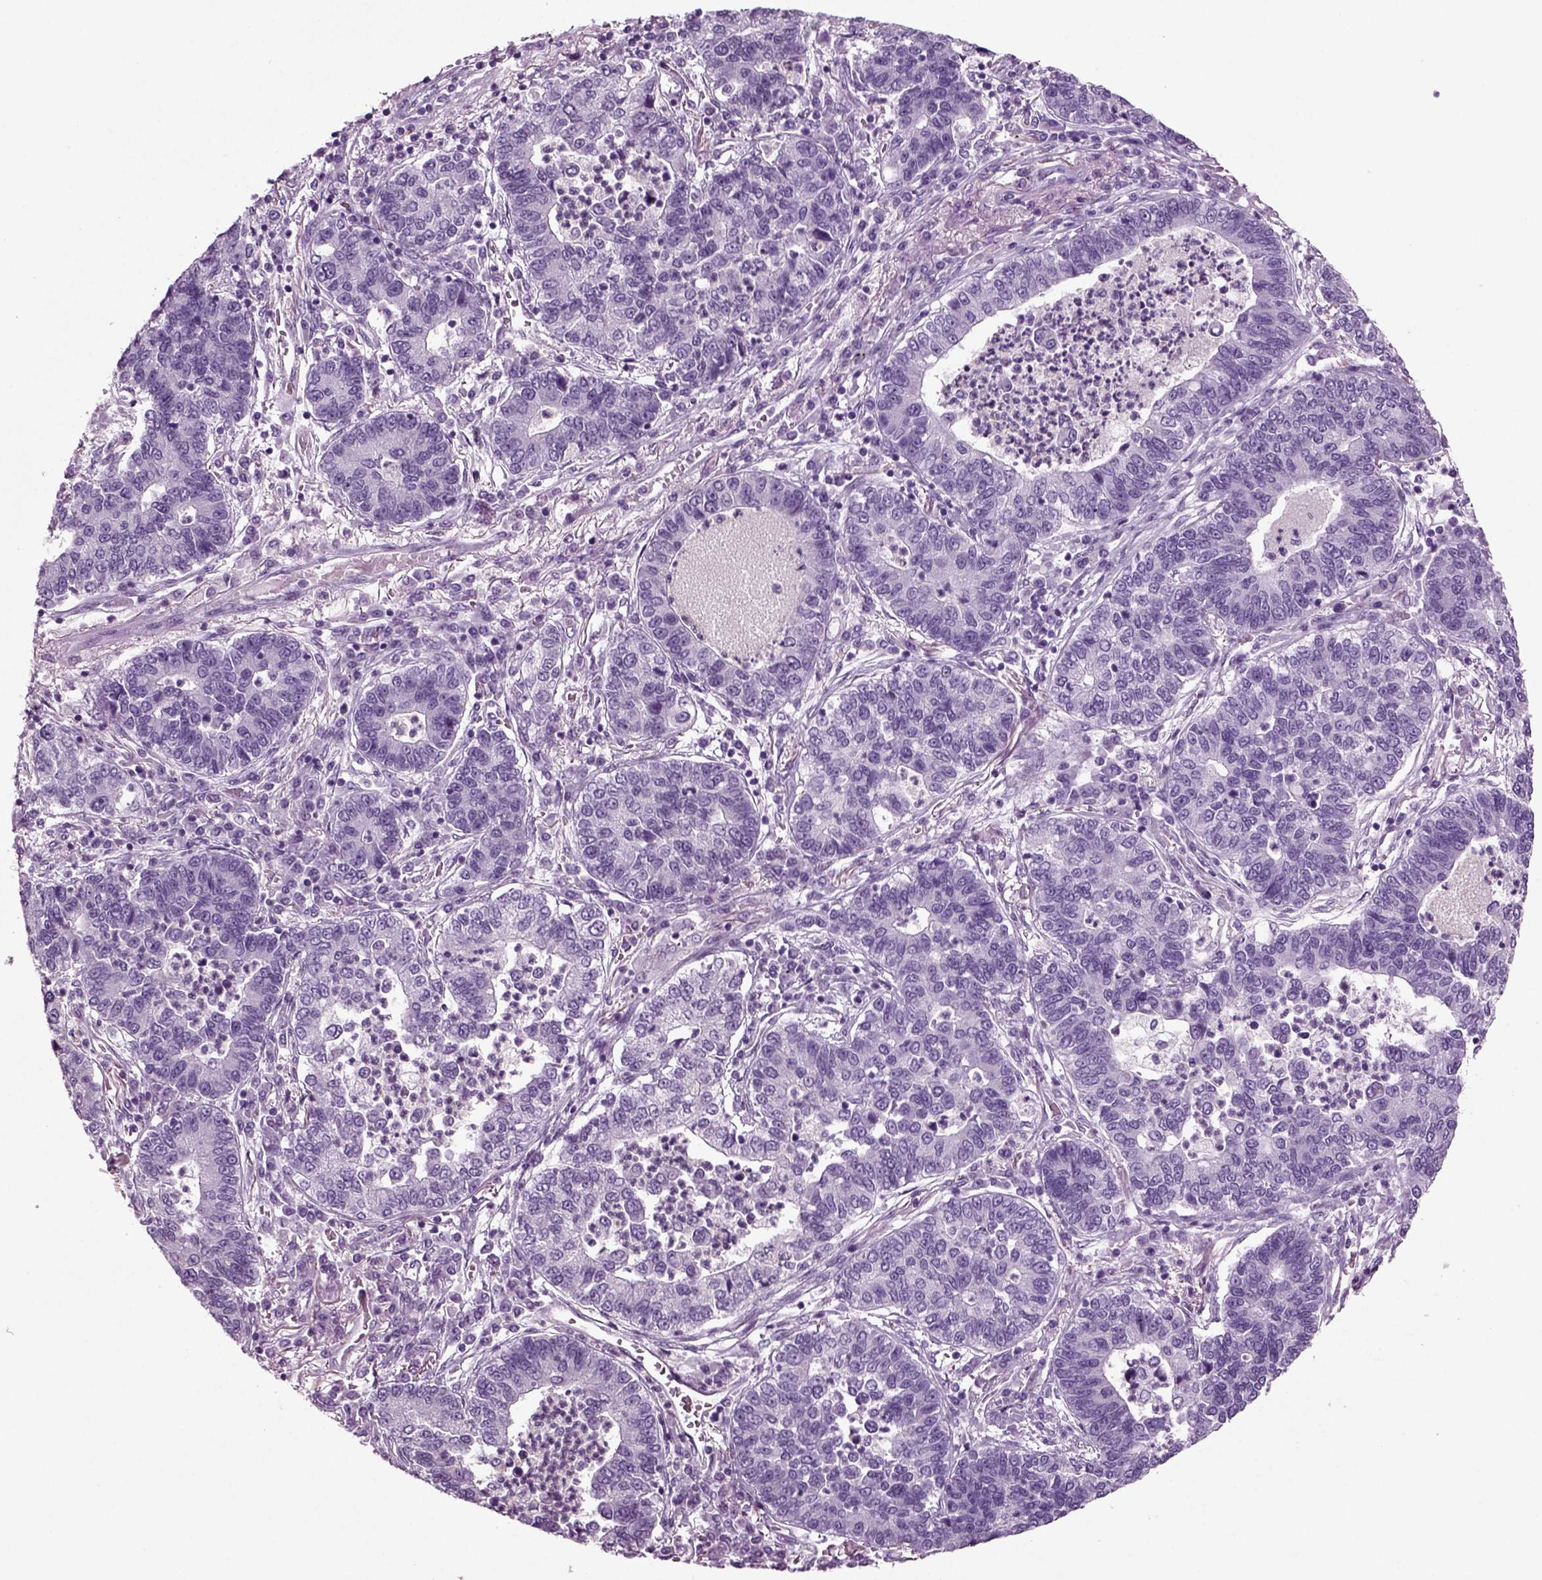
{"staining": {"intensity": "negative", "quantity": "none", "location": "none"}, "tissue": "lung cancer", "cell_type": "Tumor cells", "image_type": "cancer", "snomed": [{"axis": "morphology", "description": "Adenocarcinoma, NOS"}, {"axis": "topography", "description": "Lung"}], "caption": "Tumor cells are negative for protein expression in human adenocarcinoma (lung).", "gene": "CRABP1", "patient": {"sex": "female", "age": 57}}